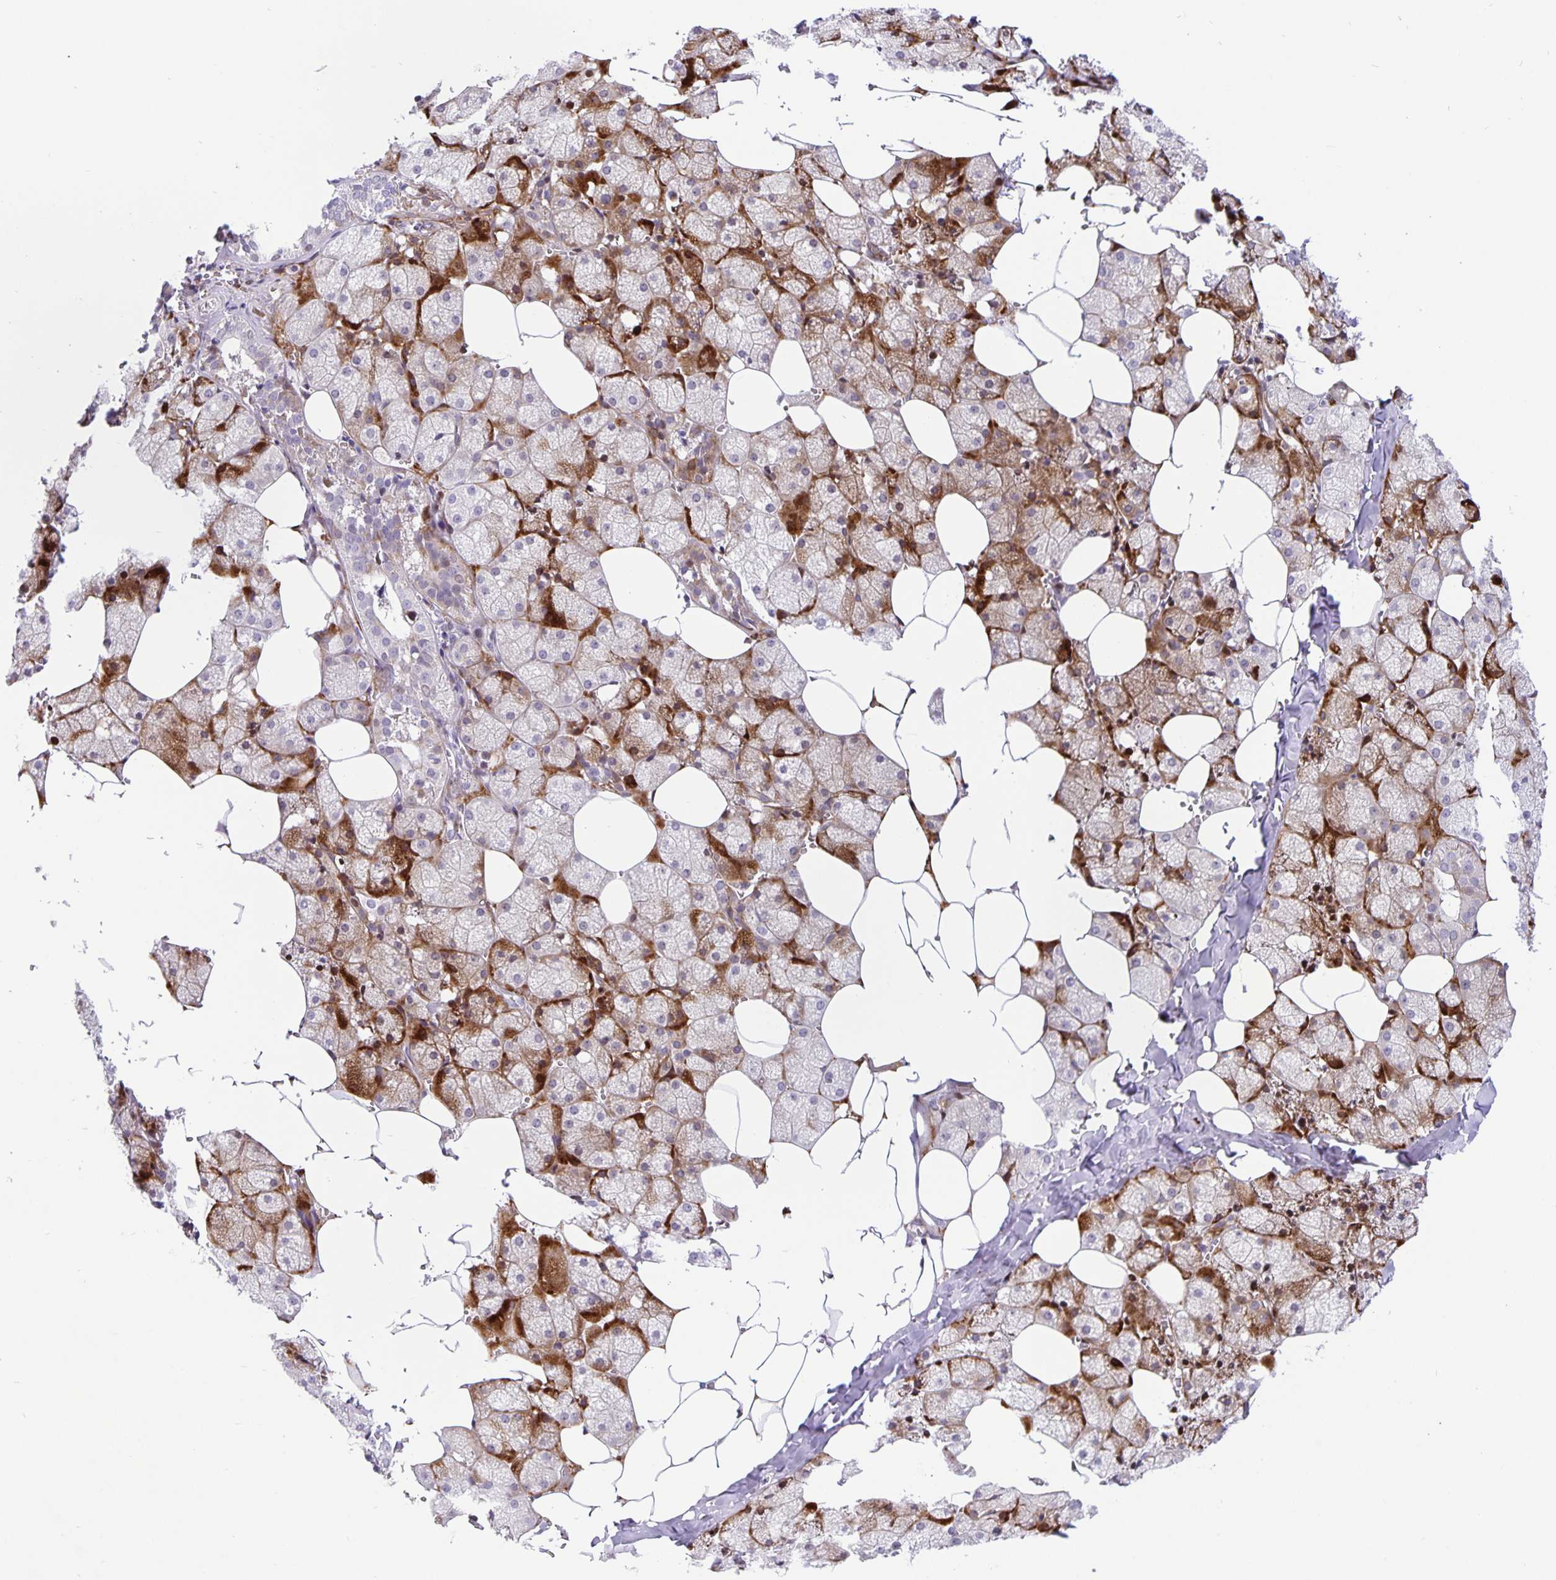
{"staining": {"intensity": "moderate", "quantity": "<25%", "location": "cytoplasmic/membranous"}, "tissue": "salivary gland", "cell_type": "Glandular cells", "image_type": "normal", "snomed": [{"axis": "morphology", "description": "Normal tissue, NOS"}, {"axis": "topography", "description": "Salivary gland"}, {"axis": "topography", "description": "Peripheral nerve tissue"}], "caption": "A brown stain shows moderate cytoplasmic/membranous expression of a protein in glandular cells of unremarkable salivary gland. (DAB IHC with brightfield microscopy, high magnification).", "gene": "FOSL2", "patient": {"sex": "male", "age": 38}}